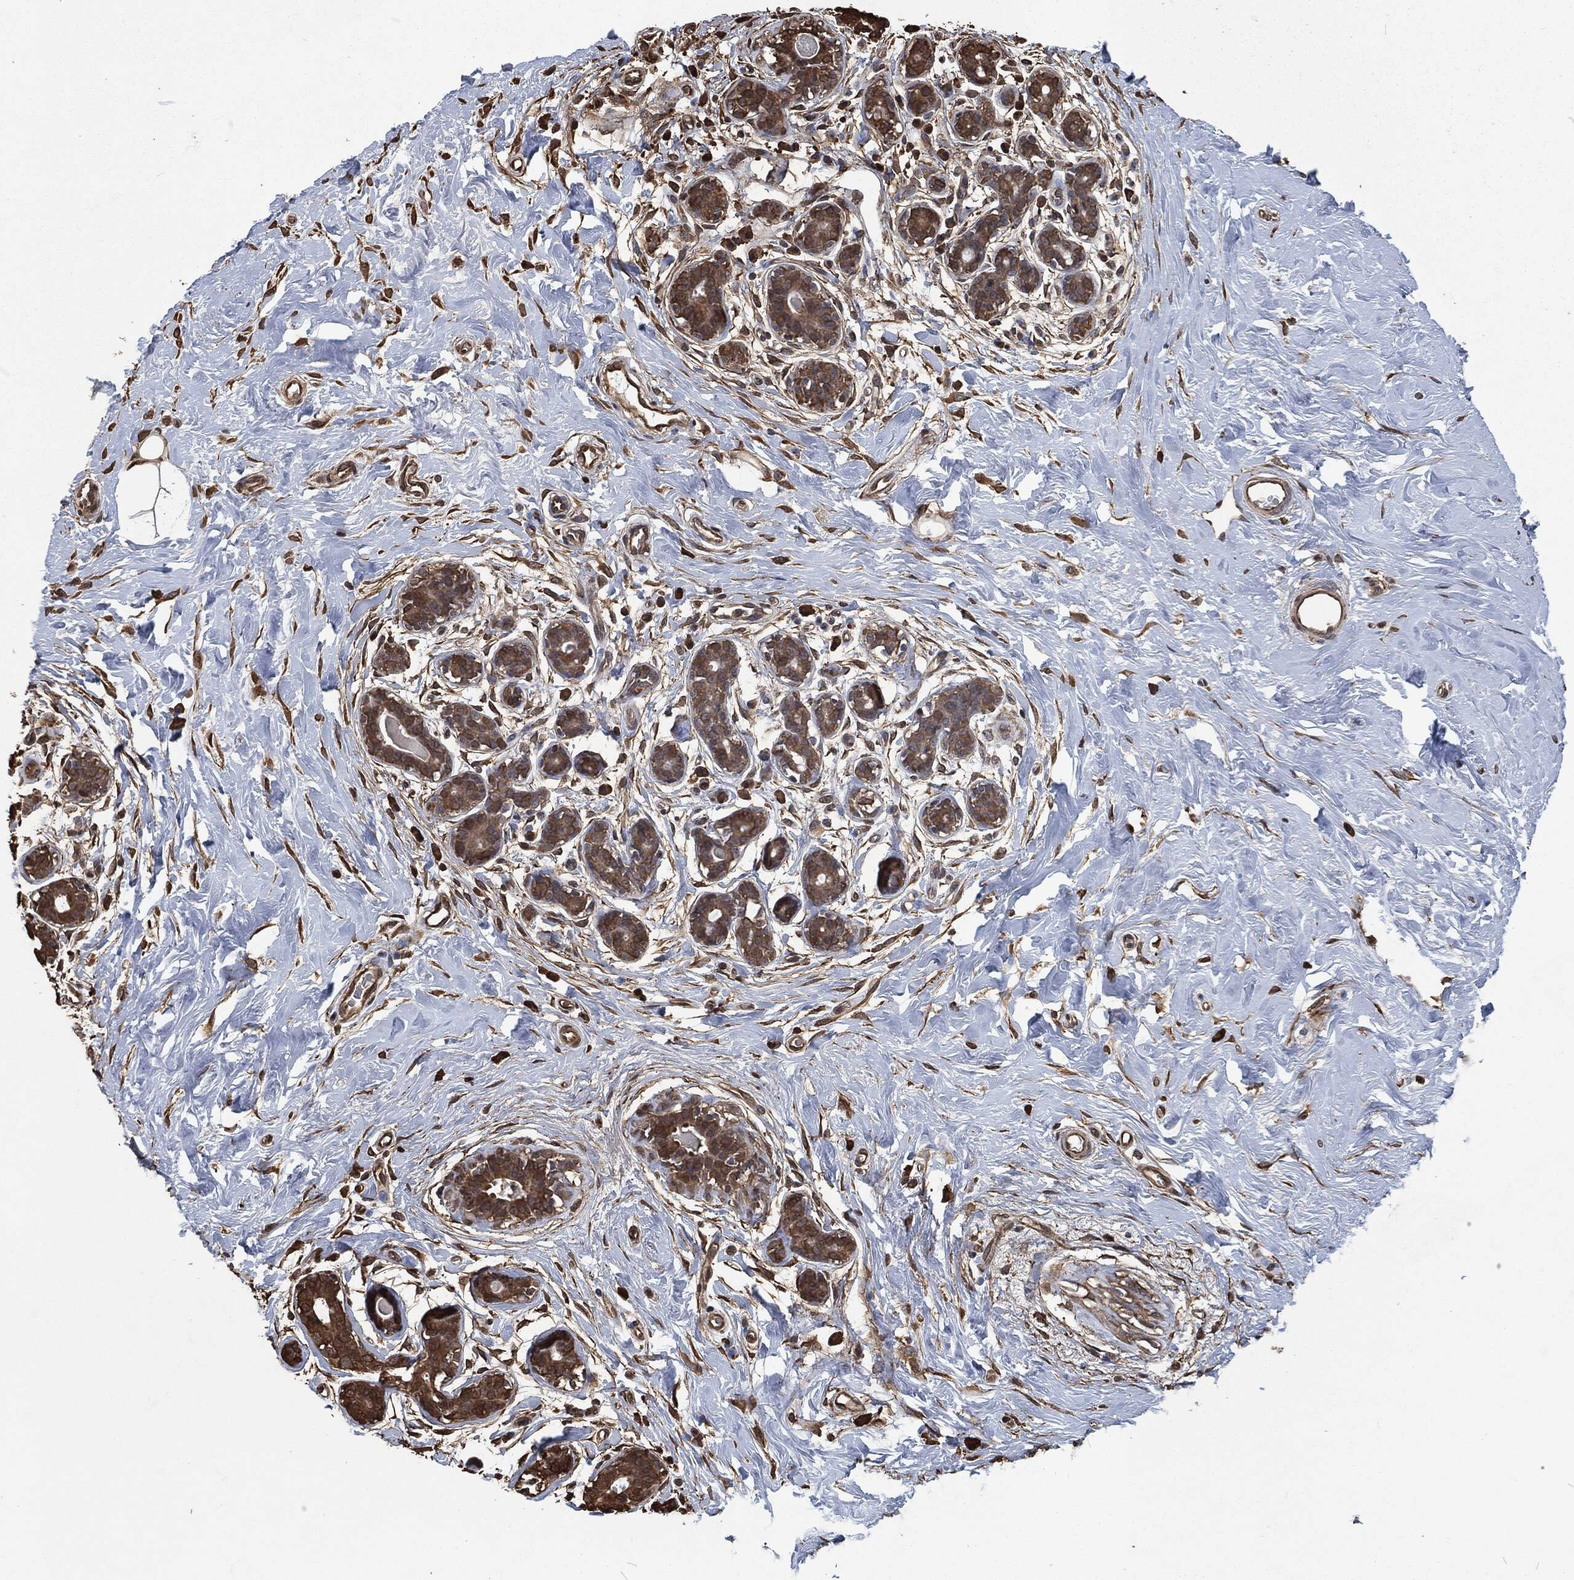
{"staining": {"intensity": "strong", "quantity": ">75%", "location": "cytoplasmic/membranous"}, "tissue": "breast", "cell_type": "Adipocytes", "image_type": "normal", "snomed": [{"axis": "morphology", "description": "Normal tissue, NOS"}, {"axis": "topography", "description": "Breast"}], "caption": "Immunohistochemistry (DAB) staining of benign human breast shows strong cytoplasmic/membranous protein positivity in approximately >75% of adipocytes. The staining was performed using DAB (3,3'-diaminobenzidine) to visualize the protein expression in brown, while the nuclei were stained in blue with hematoxylin (Magnification: 20x).", "gene": "PRDX4", "patient": {"sex": "female", "age": 43}}